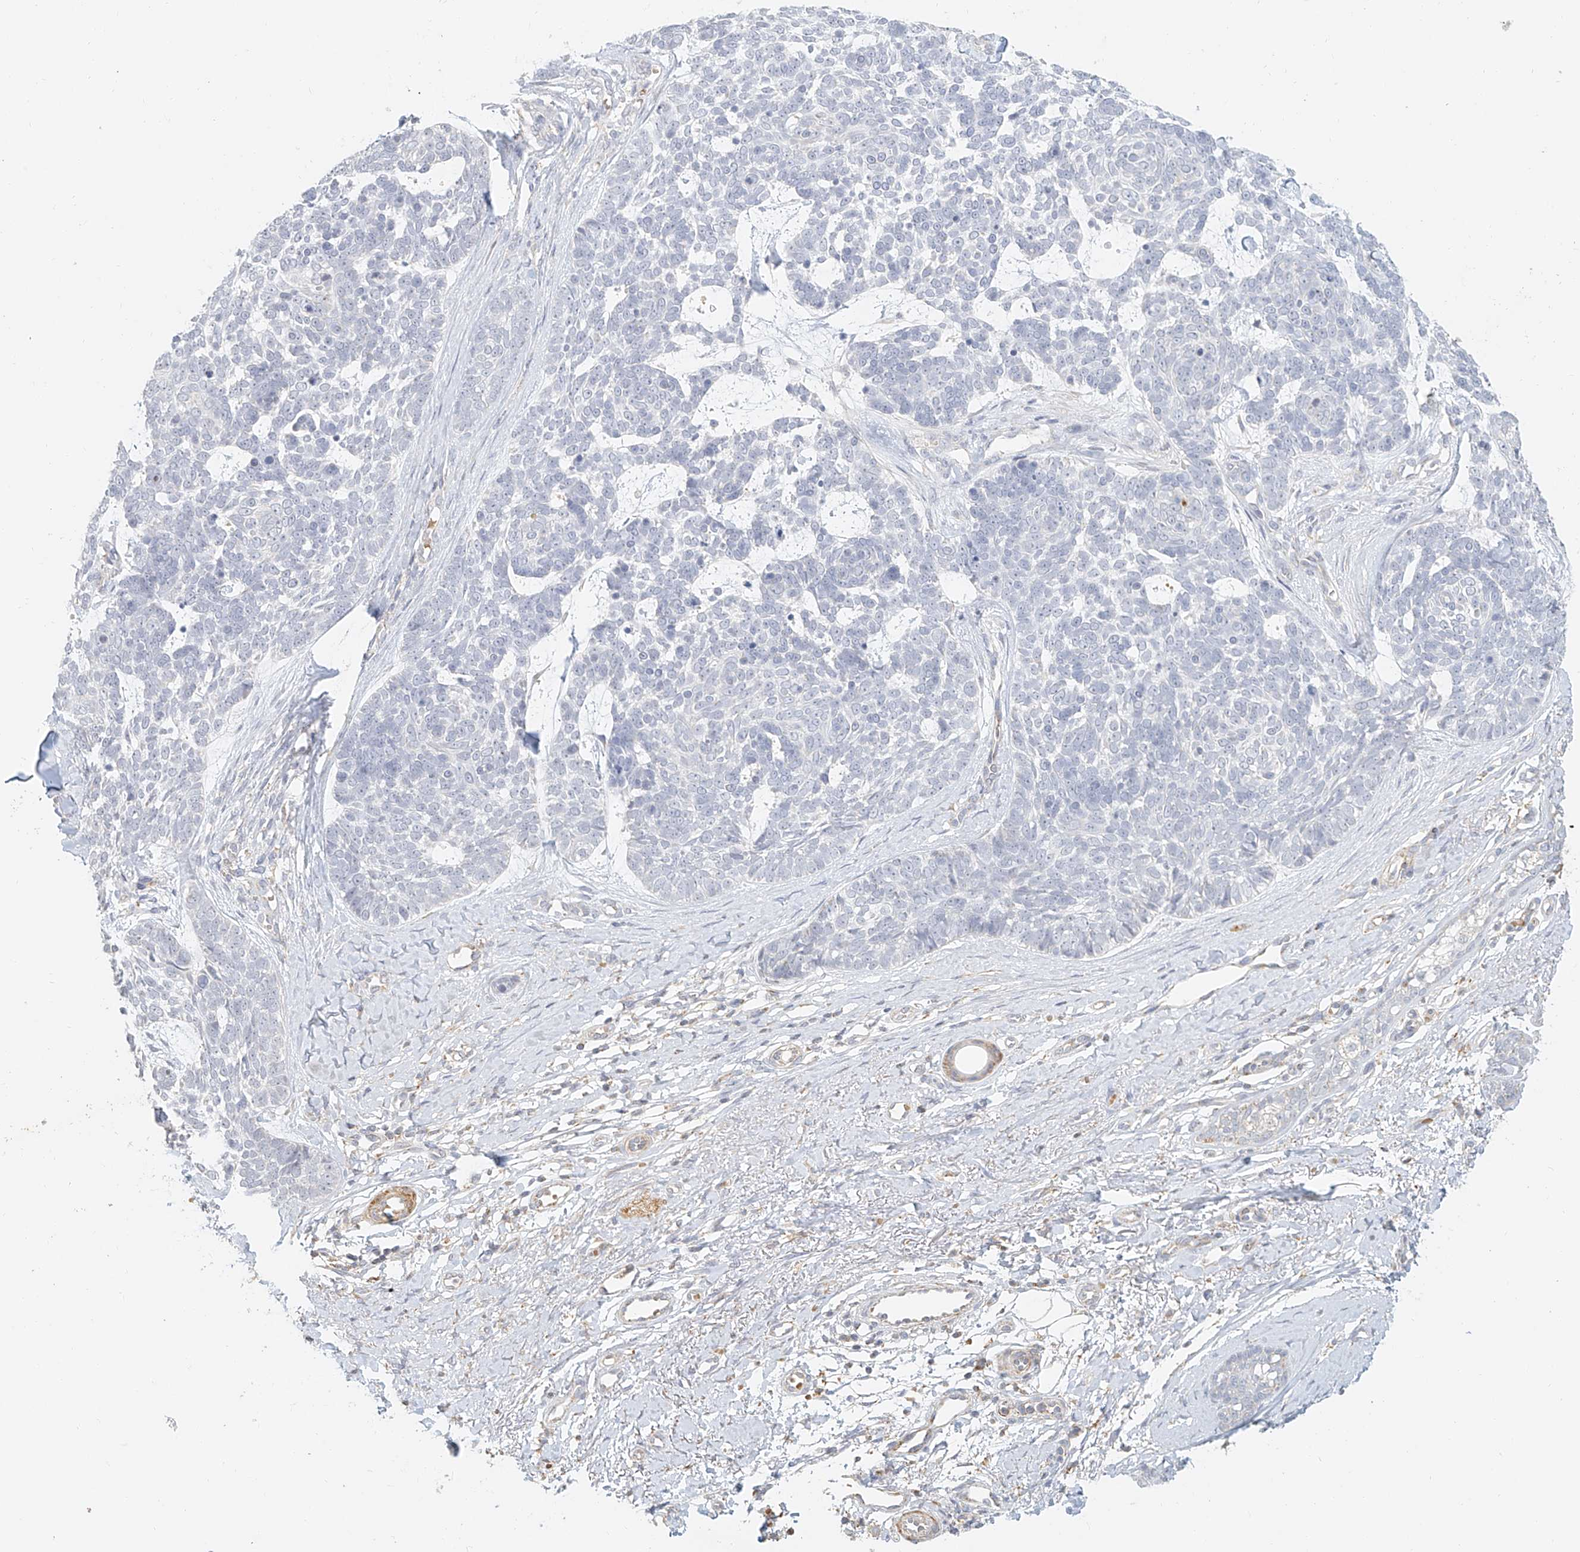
{"staining": {"intensity": "negative", "quantity": "none", "location": "none"}, "tissue": "skin cancer", "cell_type": "Tumor cells", "image_type": "cancer", "snomed": [{"axis": "morphology", "description": "Basal cell carcinoma"}, {"axis": "topography", "description": "Skin"}], "caption": "Tumor cells are negative for brown protein staining in basal cell carcinoma (skin).", "gene": "CXorf58", "patient": {"sex": "female", "age": 81}}